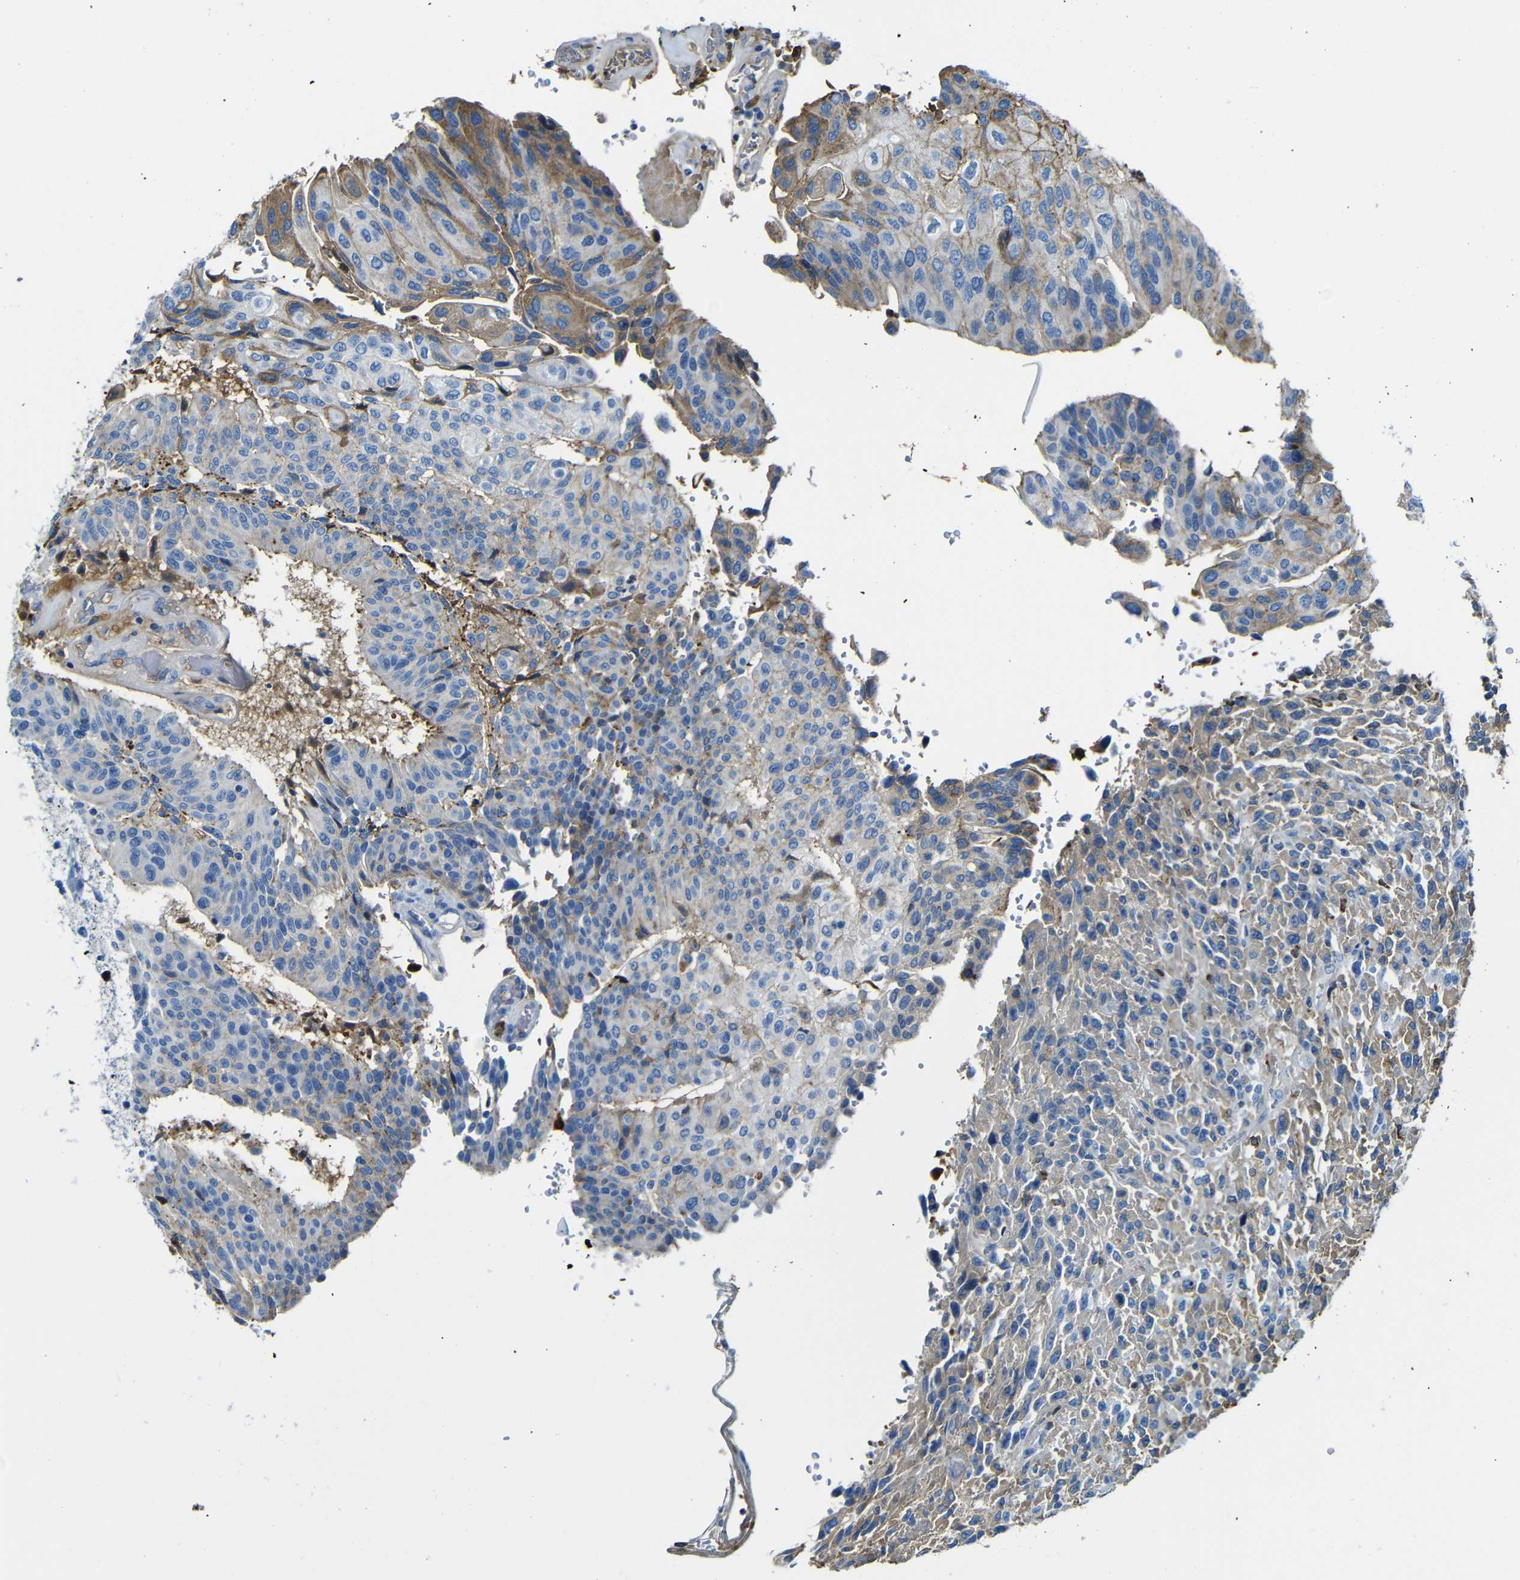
{"staining": {"intensity": "moderate", "quantity": "<25%", "location": "cytoplasmic/membranous"}, "tissue": "urothelial cancer", "cell_type": "Tumor cells", "image_type": "cancer", "snomed": [{"axis": "morphology", "description": "Urothelial carcinoma, High grade"}, {"axis": "topography", "description": "Urinary bladder"}], "caption": "A micrograph showing moderate cytoplasmic/membranous staining in about <25% of tumor cells in urothelial cancer, as visualized by brown immunohistochemical staining.", "gene": "SERPINA1", "patient": {"sex": "male", "age": 66}}